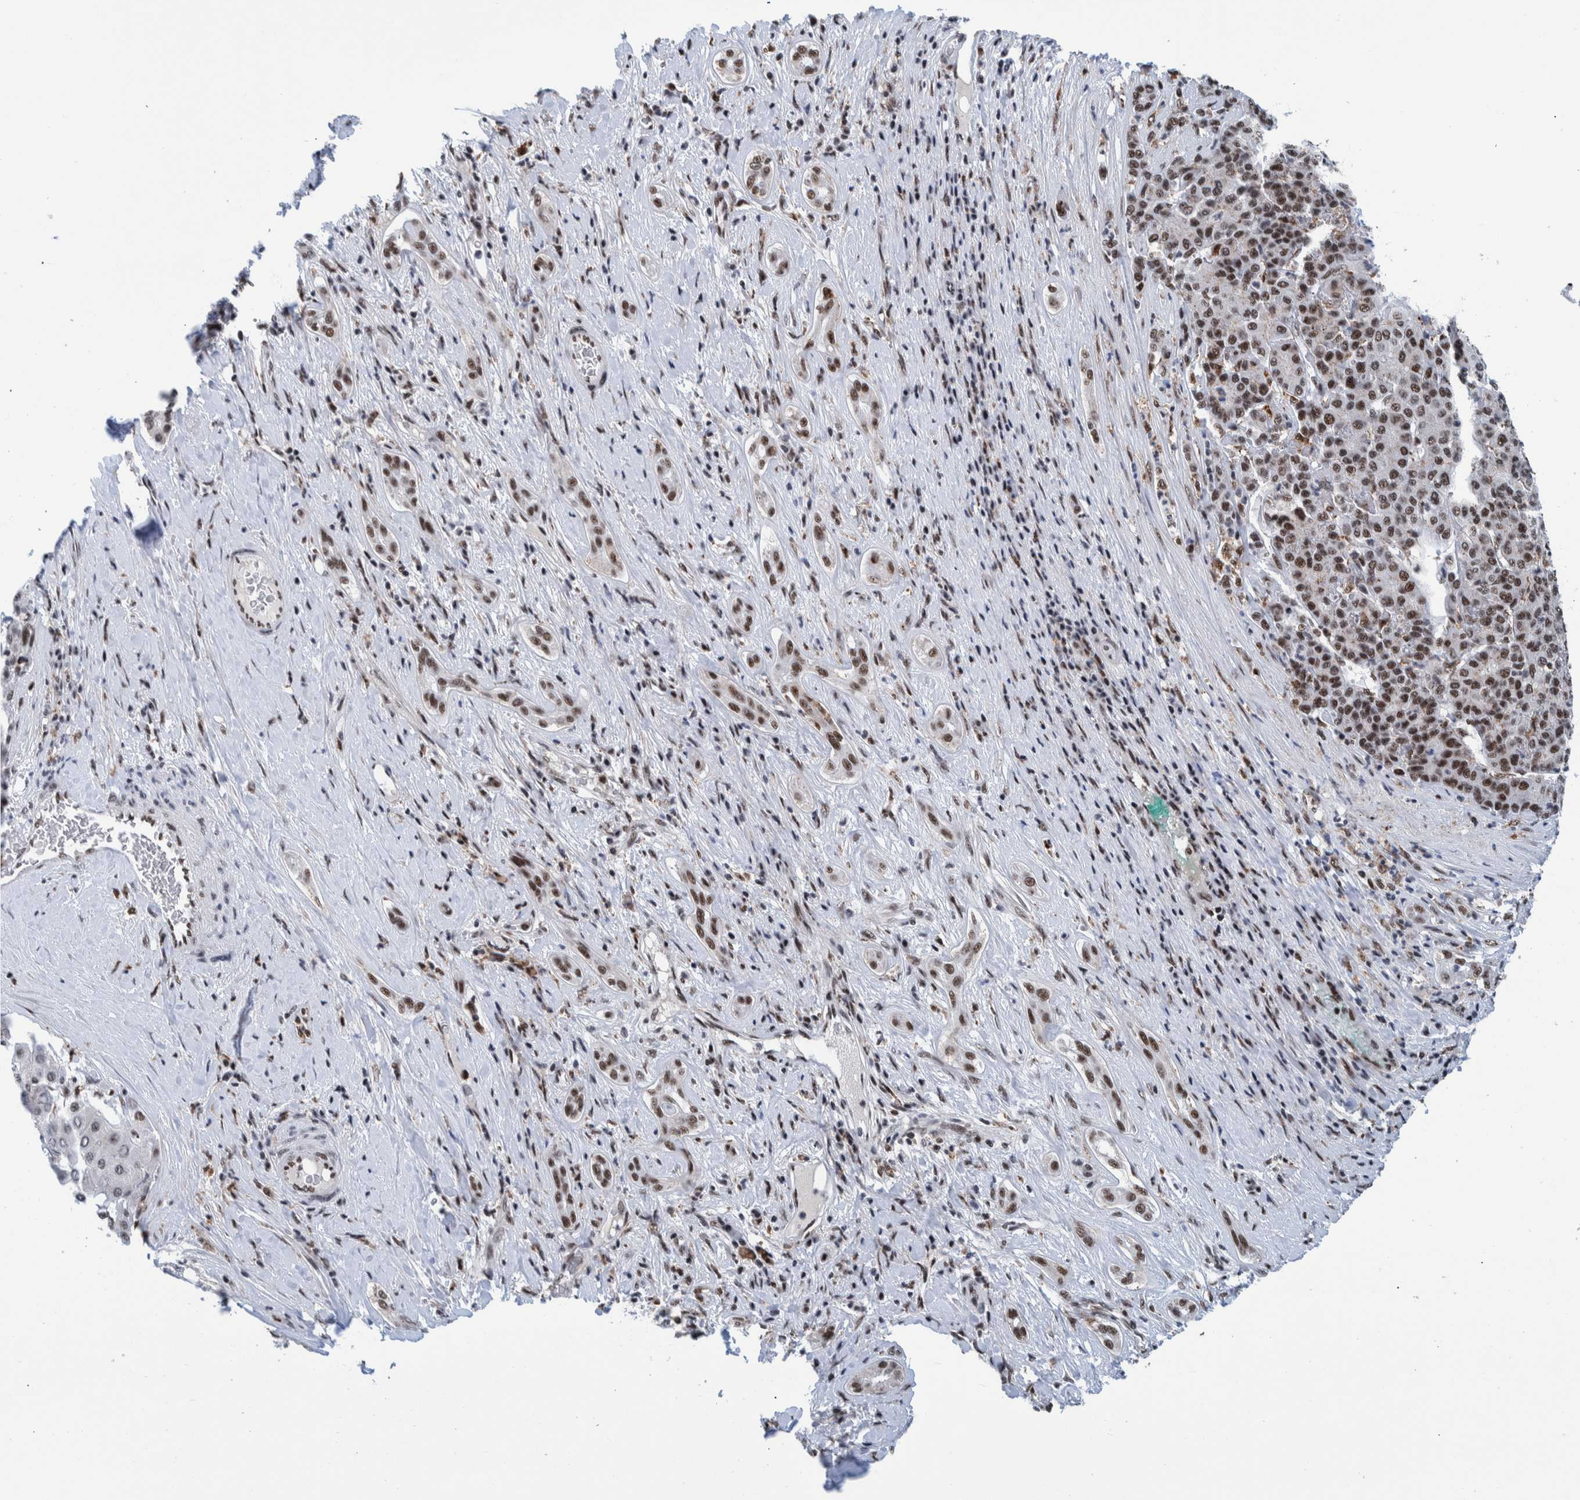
{"staining": {"intensity": "moderate", "quantity": ">75%", "location": "nuclear"}, "tissue": "liver cancer", "cell_type": "Tumor cells", "image_type": "cancer", "snomed": [{"axis": "morphology", "description": "Carcinoma, Hepatocellular, NOS"}, {"axis": "topography", "description": "Liver"}], "caption": "DAB (3,3'-diaminobenzidine) immunohistochemical staining of human liver hepatocellular carcinoma reveals moderate nuclear protein expression in about >75% of tumor cells. Immunohistochemistry (ihc) stains the protein in brown and the nuclei are stained blue.", "gene": "EFTUD2", "patient": {"sex": "male", "age": 65}}